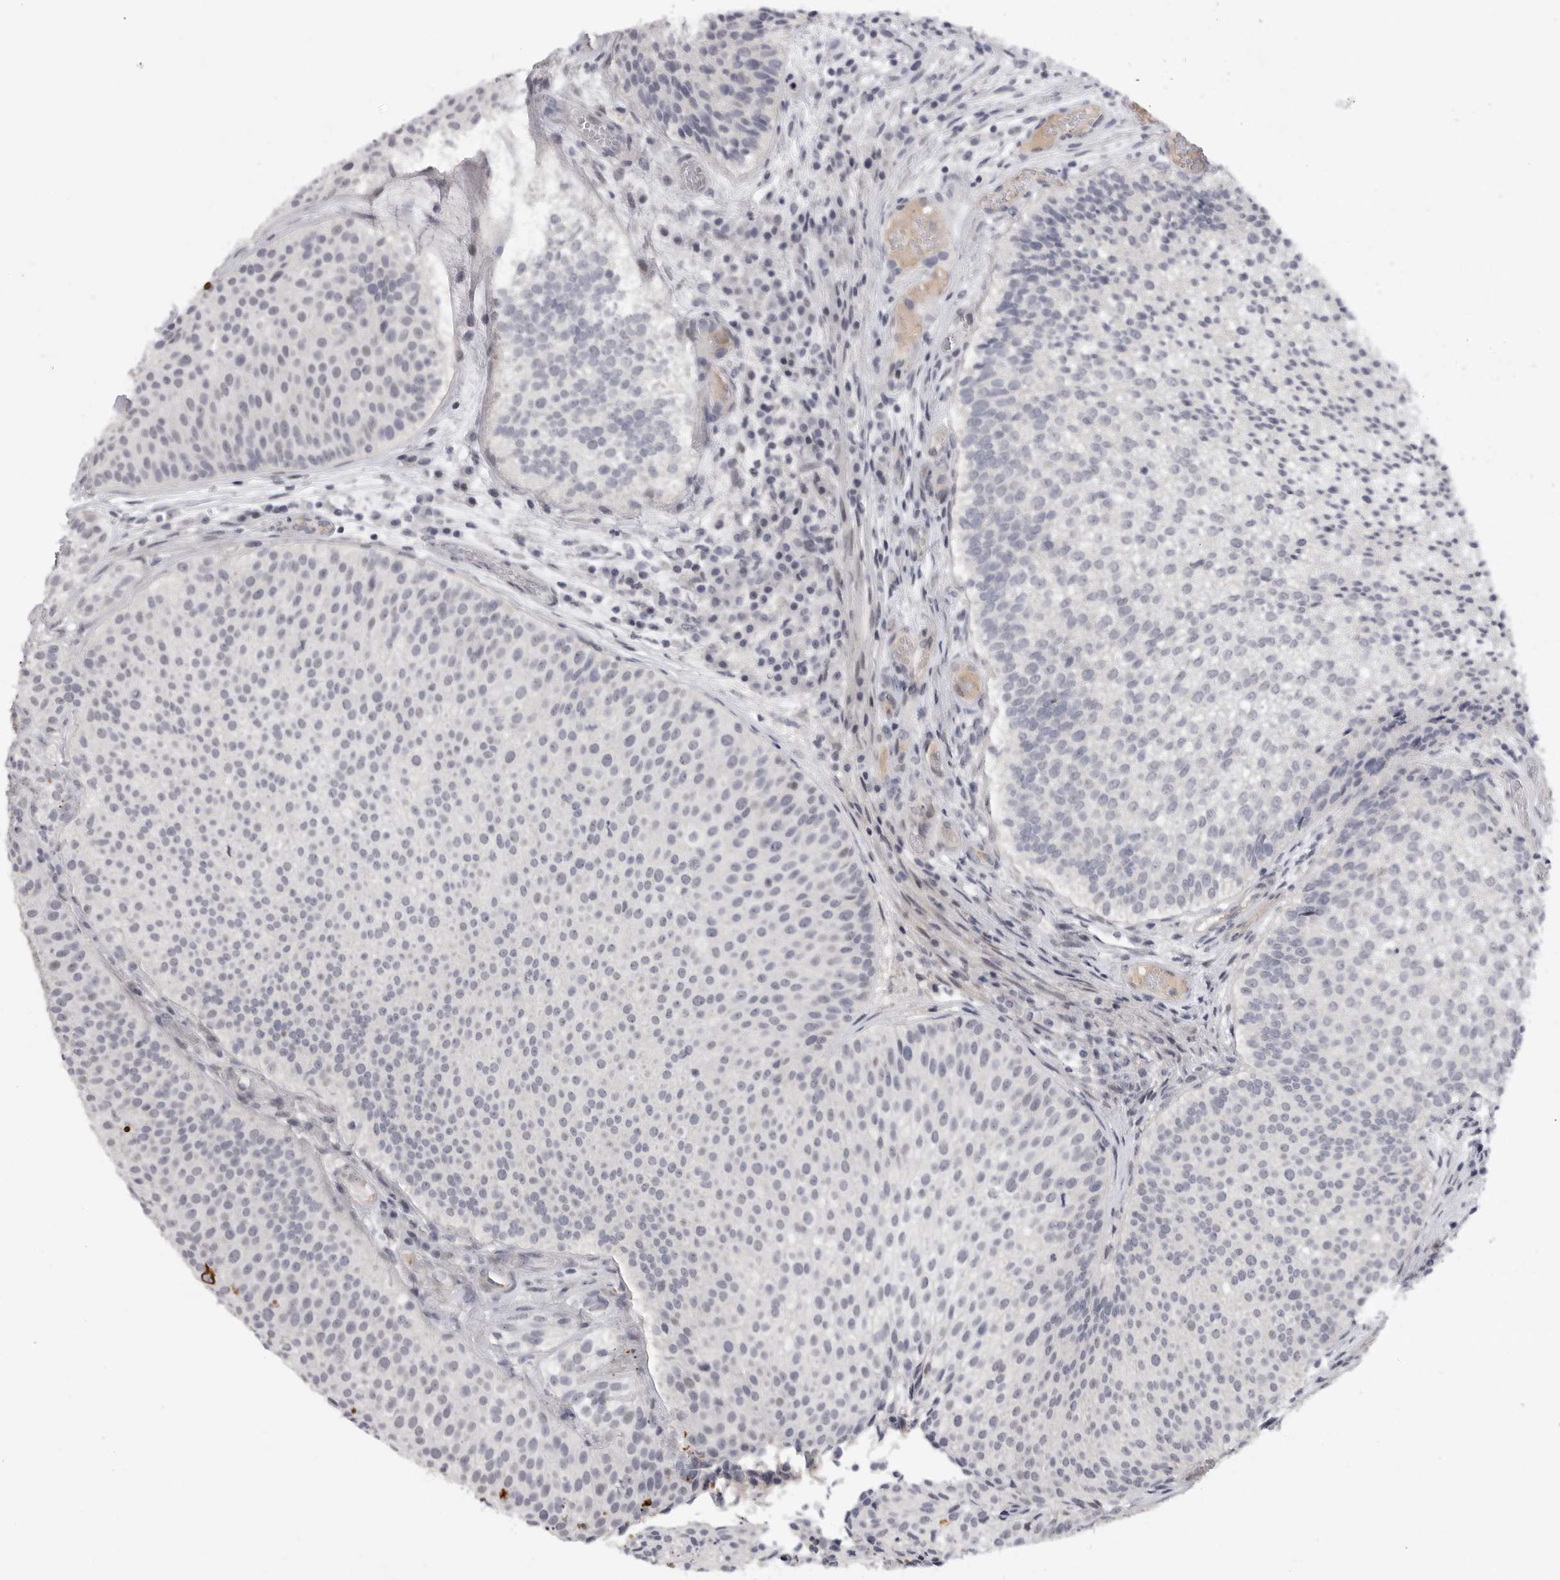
{"staining": {"intensity": "negative", "quantity": "none", "location": "none"}, "tissue": "urothelial cancer", "cell_type": "Tumor cells", "image_type": "cancer", "snomed": [{"axis": "morphology", "description": "Urothelial carcinoma, Low grade"}, {"axis": "topography", "description": "Urinary bladder"}], "caption": "Urothelial cancer was stained to show a protein in brown. There is no significant staining in tumor cells.", "gene": "FBXO43", "patient": {"sex": "male", "age": 86}}